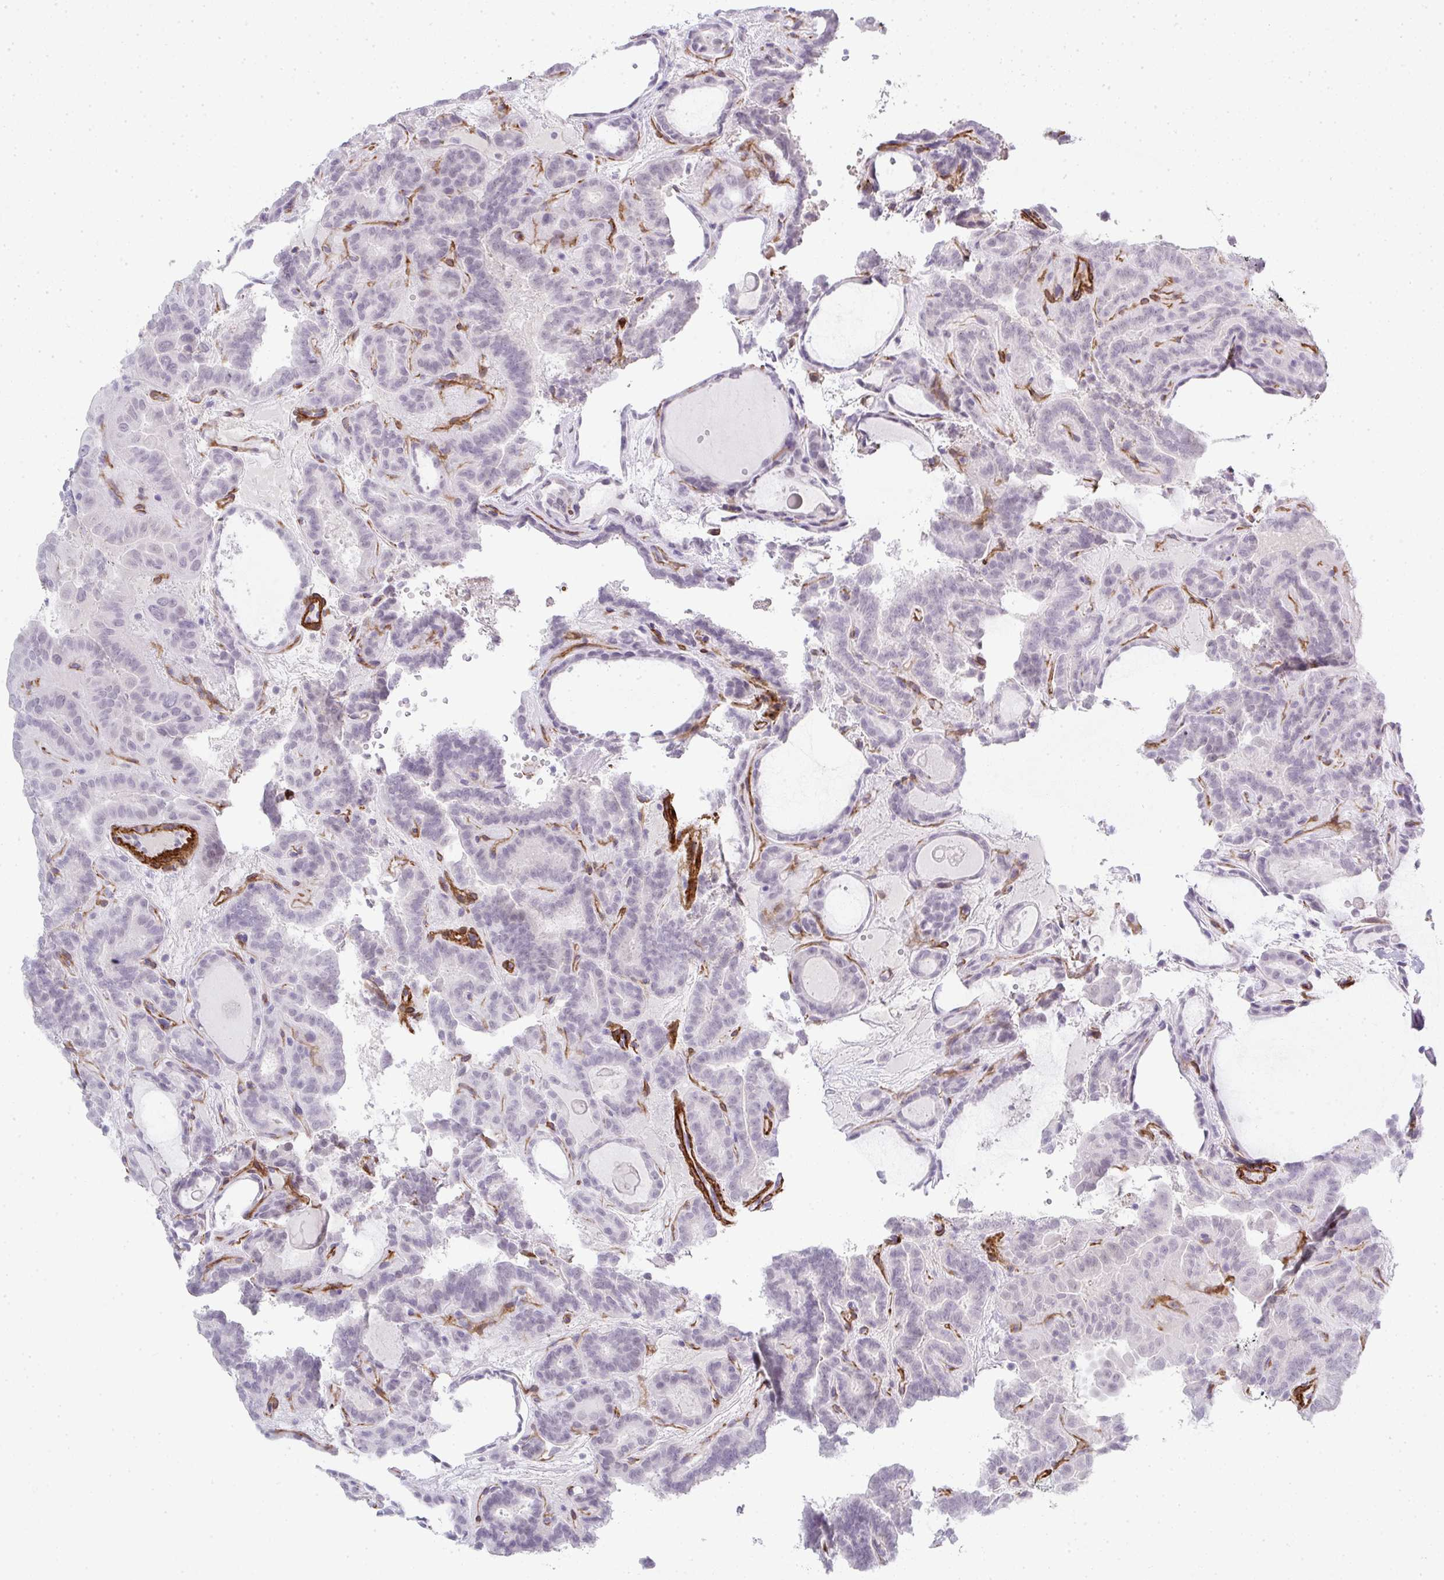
{"staining": {"intensity": "negative", "quantity": "none", "location": "none"}, "tissue": "thyroid cancer", "cell_type": "Tumor cells", "image_type": "cancer", "snomed": [{"axis": "morphology", "description": "Papillary adenocarcinoma, NOS"}, {"axis": "topography", "description": "Thyroid gland"}], "caption": "A high-resolution photomicrograph shows IHC staining of thyroid cancer (papillary adenocarcinoma), which shows no significant expression in tumor cells. Nuclei are stained in blue.", "gene": "UBE2S", "patient": {"sex": "female", "age": 46}}